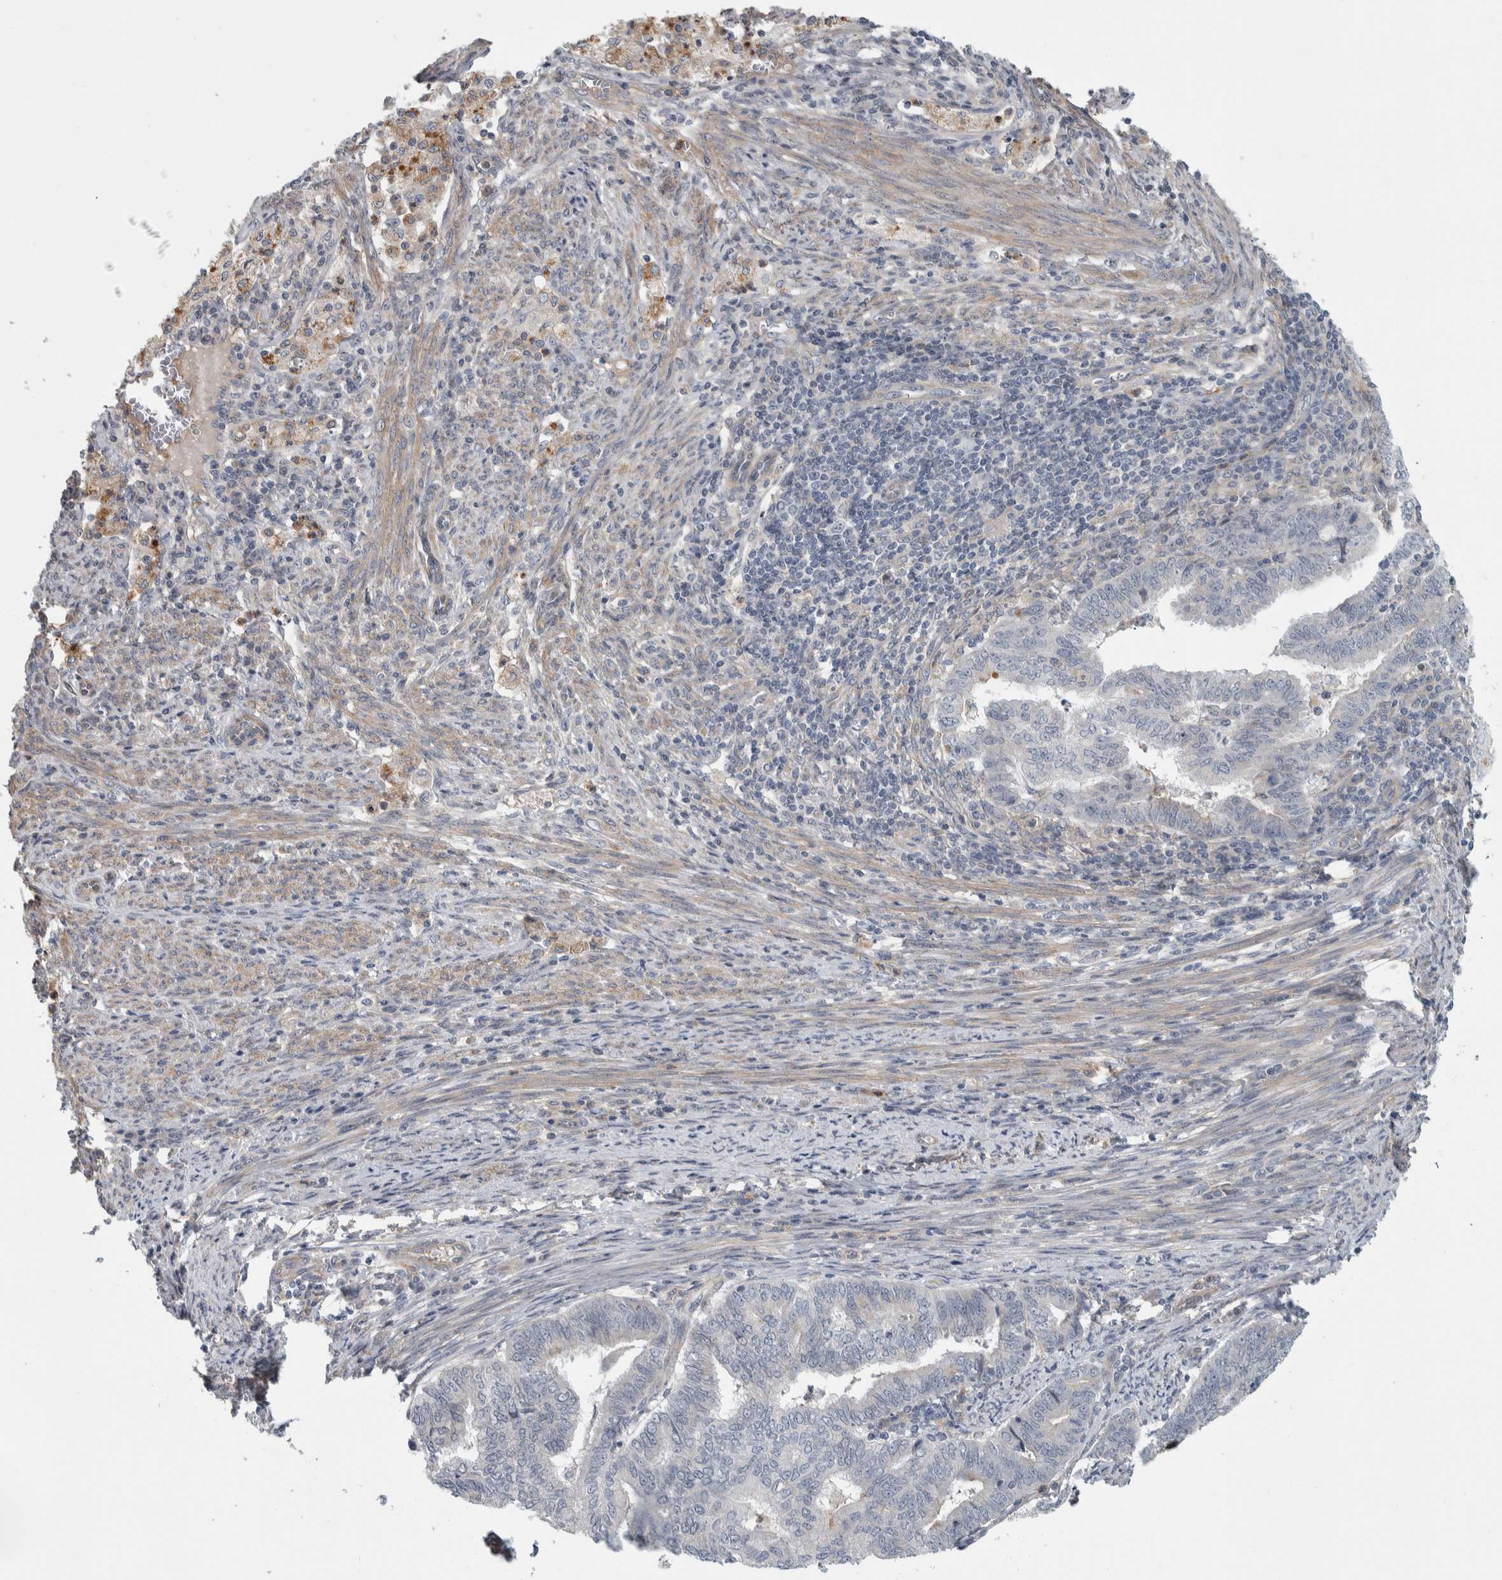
{"staining": {"intensity": "negative", "quantity": "none", "location": "none"}, "tissue": "endometrial cancer", "cell_type": "Tumor cells", "image_type": "cancer", "snomed": [{"axis": "morphology", "description": "Polyp, NOS"}, {"axis": "morphology", "description": "Adenocarcinoma, NOS"}, {"axis": "morphology", "description": "Adenoma, NOS"}, {"axis": "topography", "description": "Endometrium"}], "caption": "Tumor cells show no significant positivity in endometrial cancer.", "gene": "KCNJ3", "patient": {"sex": "female", "age": 79}}